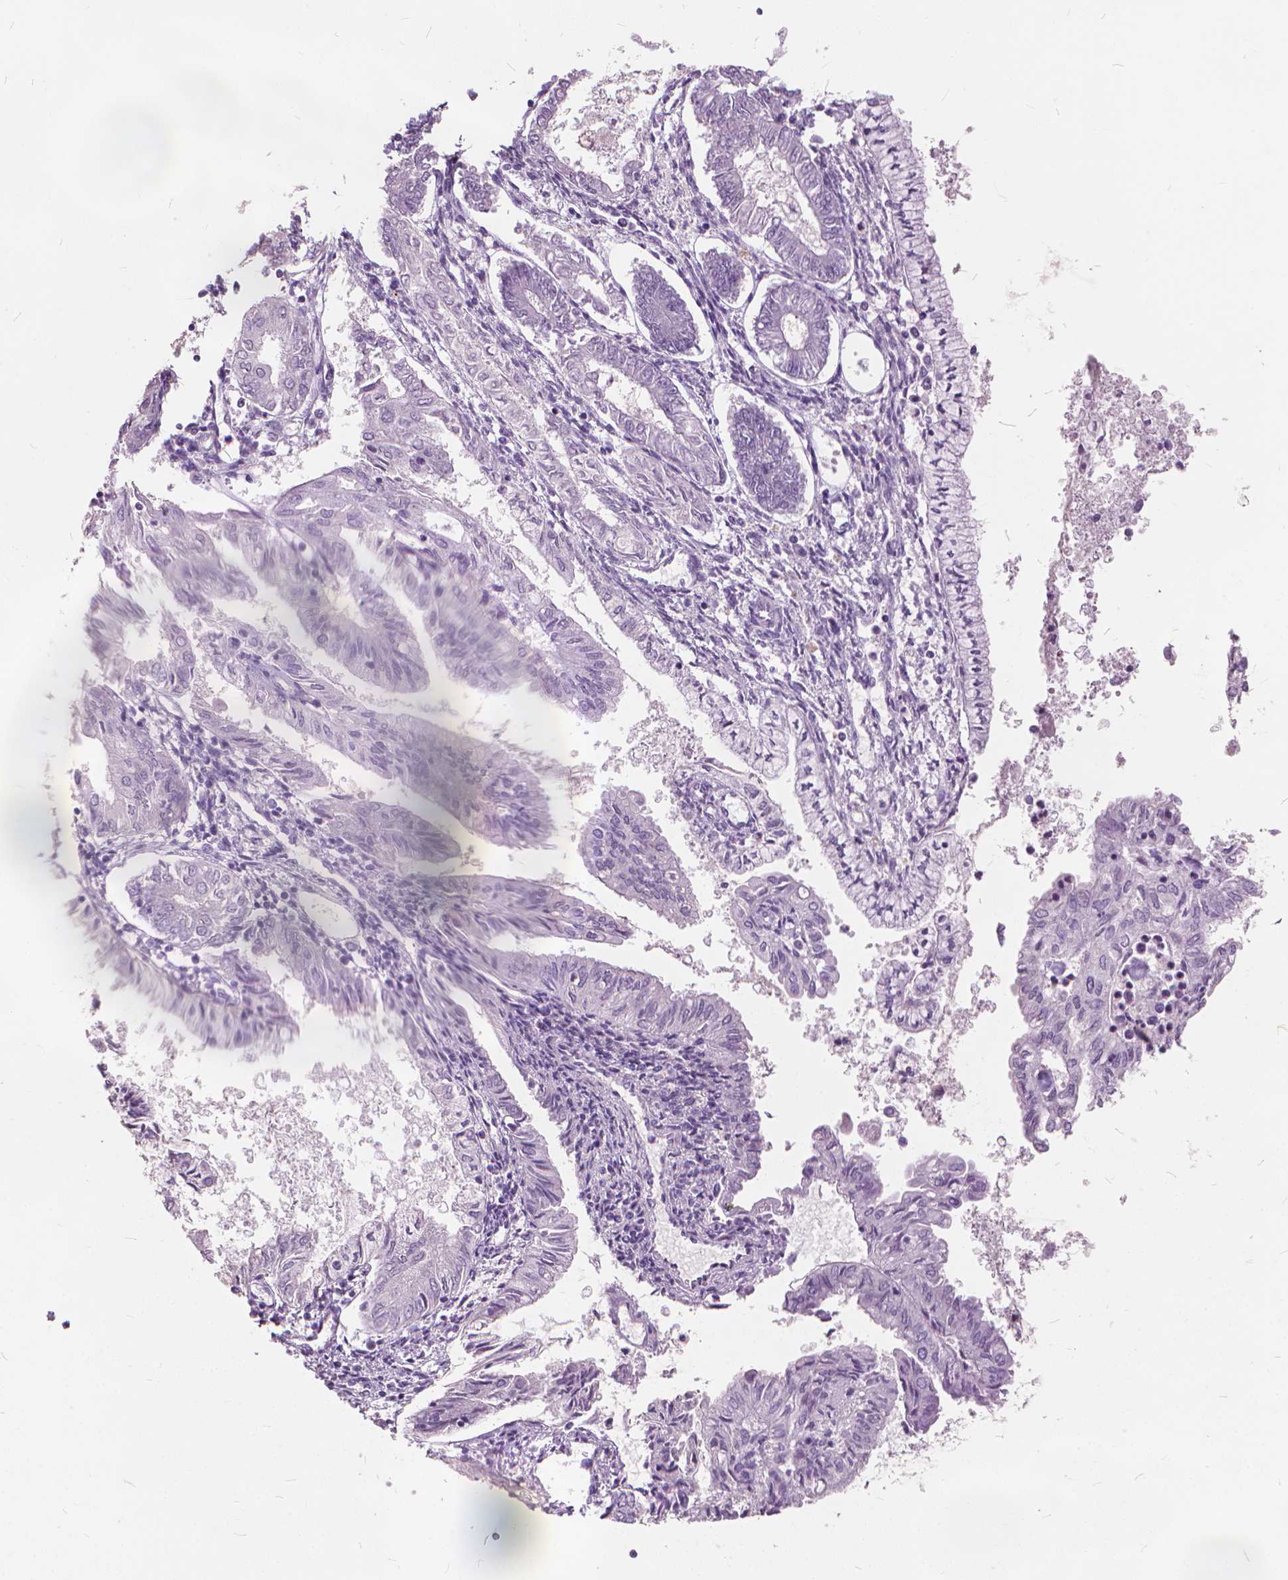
{"staining": {"intensity": "negative", "quantity": "none", "location": "none"}, "tissue": "endometrial cancer", "cell_type": "Tumor cells", "image_type": "cancer", "snomed": [{"axis": "morphology", "description": "Adenocarcinoma, NOS"}, {"axis": "topography", "description": "Endometrium"}], "caption": "IHC image of endometrial cancer (adenocarcinoma) stained for a protein (brown), which exhibits no expression in tumor cells.", "gene": "DNM1", "patient": {"sex": "female", "age": 68}}